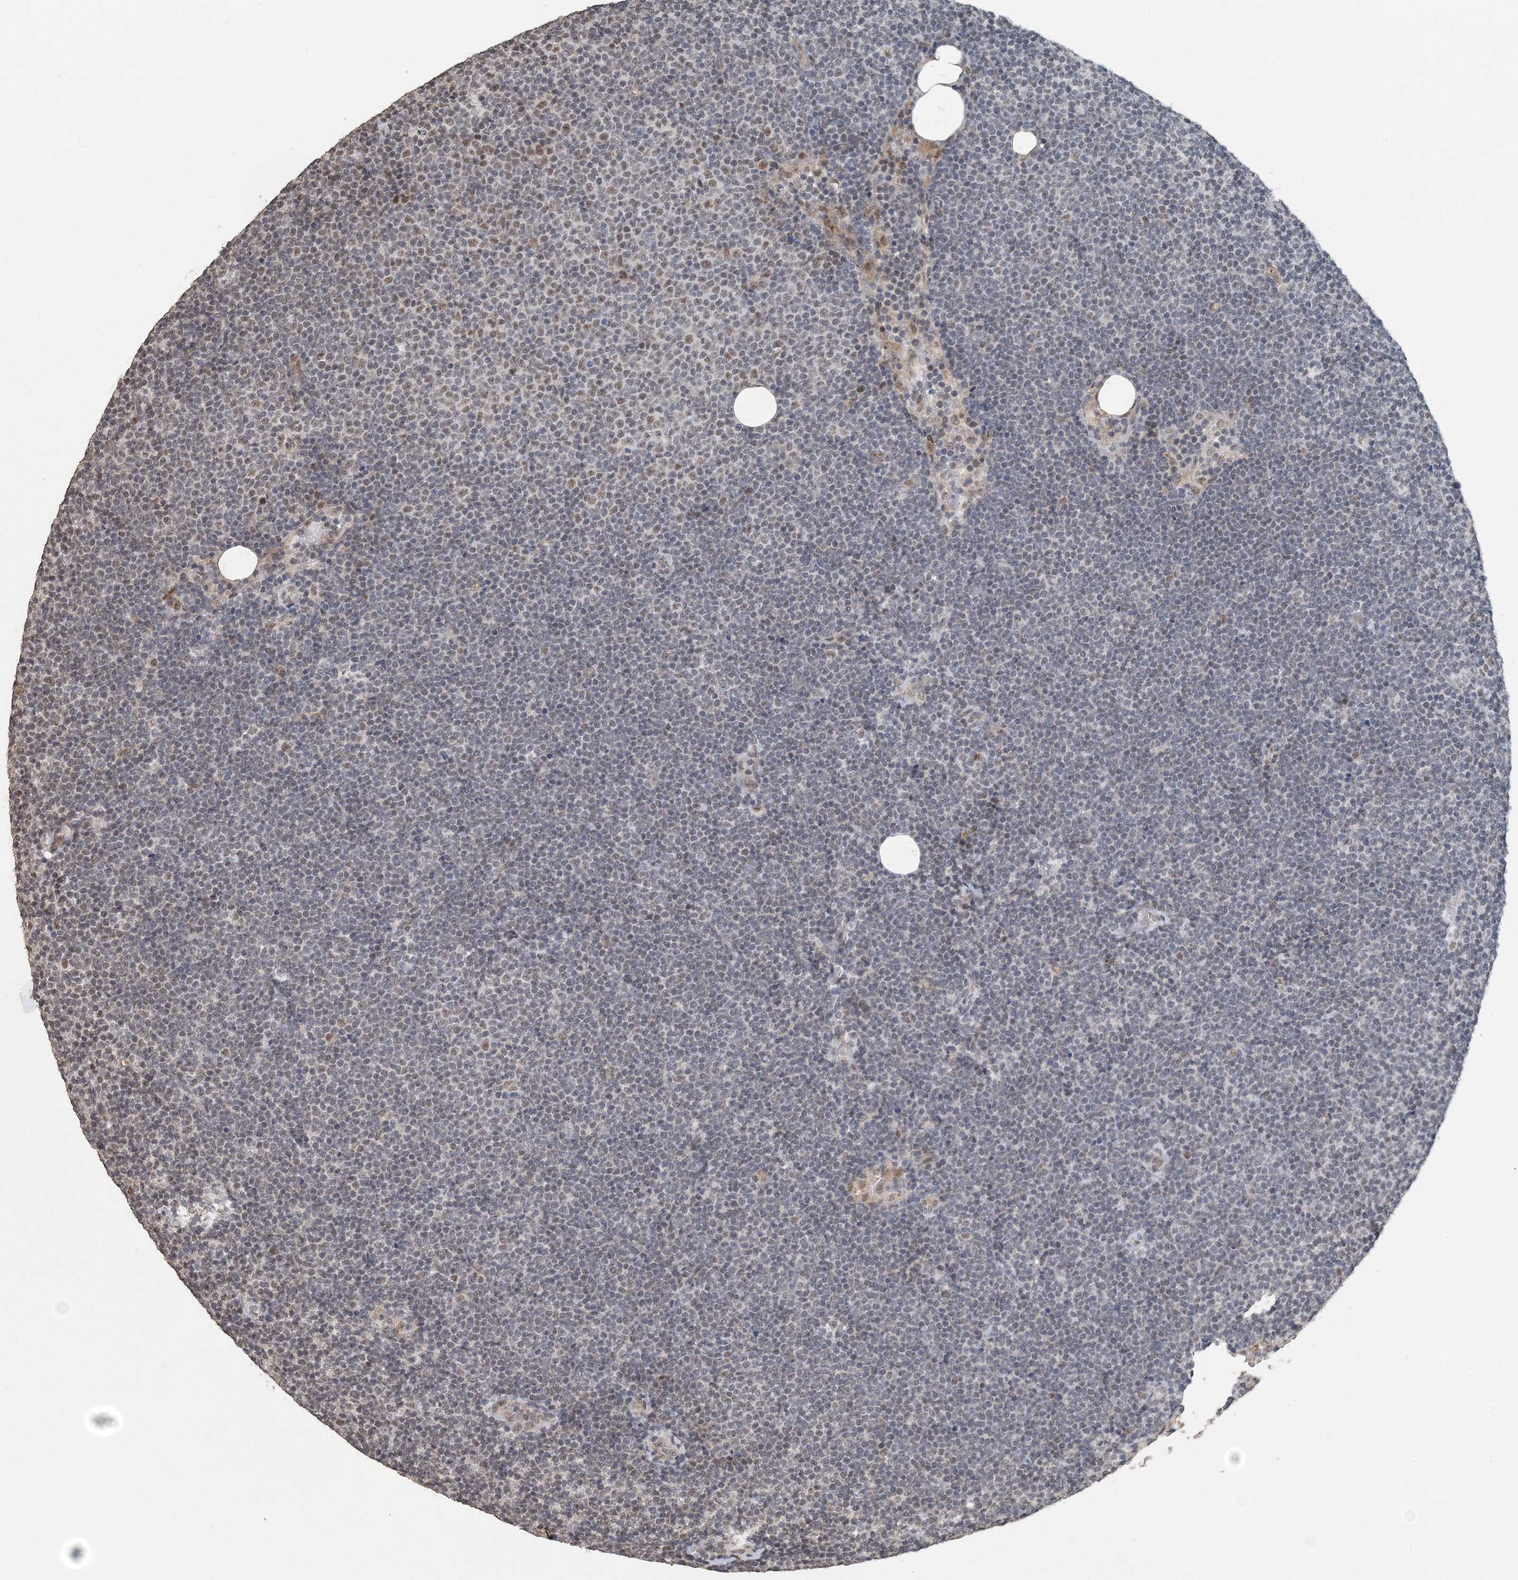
{"staining": {"intensity": "negative", "quantity": "none", "location": "none"}, "tissue": "lymphoma", "cell_type": "Tumor cells", "image_type": "cancer", "snomed": [{"axis": "morphology", "description": "Malignant lymphoma, non-Hodgkin's type, Low grade"}, {"axis": "topography", "description": "Lymph node"}], "caption": "Malignant lymphoma, non-Hodgkin's type (low-grade) was stained to show a protein in brown. There is no significant positivity in tumor cells.", "gene": "MBD2", "patient": {"sex": "female", "age": 53}}